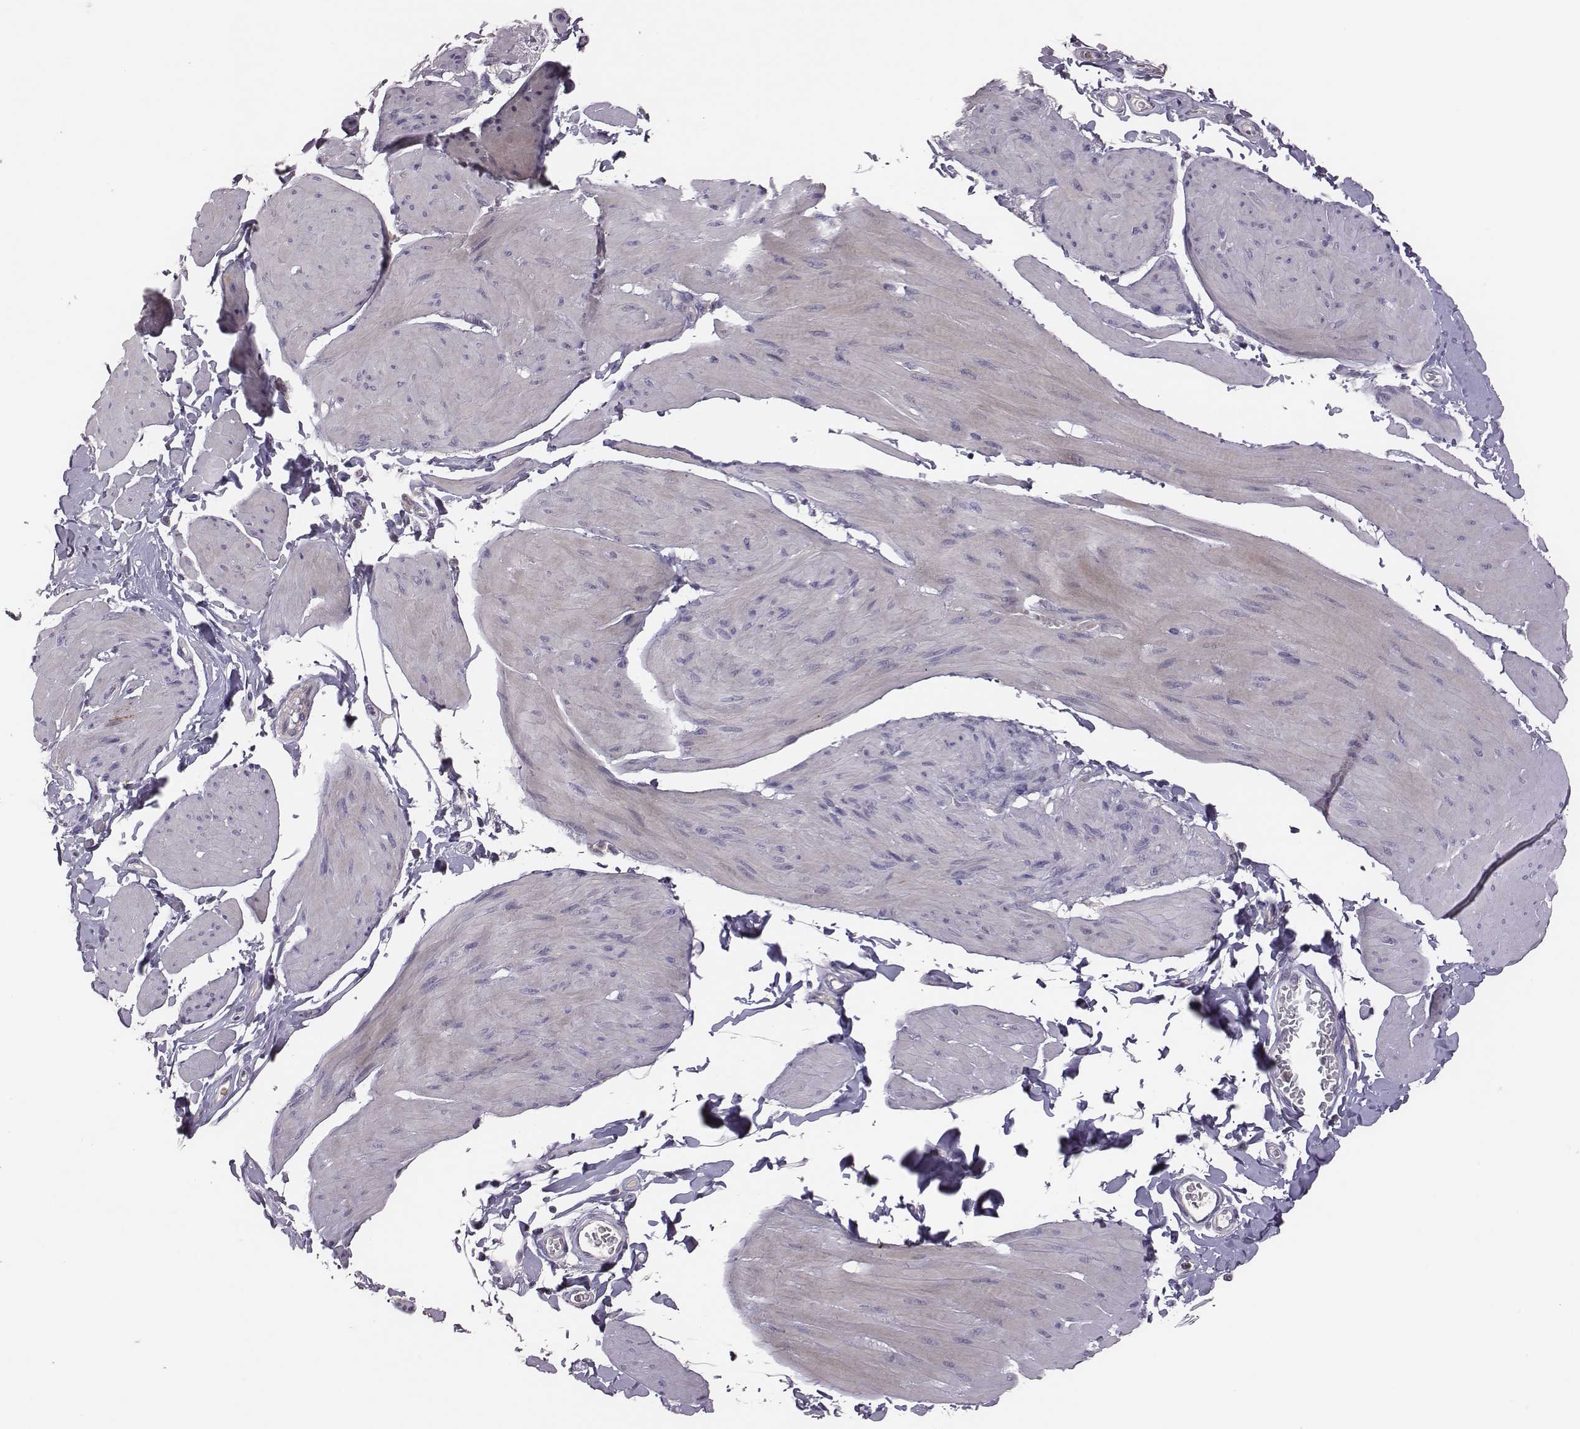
{"staining": {"intensity": "negative", "quantity": "none", "location": "none"}, "tissue": "smooth muscle", "cell_type": "Smooth muscle cells", "image_type": "normal", "snomed": [{"axis": "morphology", "description": "Normal tissue, NOS"}, {"axis": "topography", "description": "Adipose tissue"}, {"axis": "topography", "description": "Smooth muscle"}, {"axis": "topography", "description": "Peripheral nerve tissue"}], "caption": "Immunohistochemistry of normal human smooth muscle shows no positivity in smooth muscle cells.", "gene": "KMO", "patient": {"sex": "male", "age": 83}}